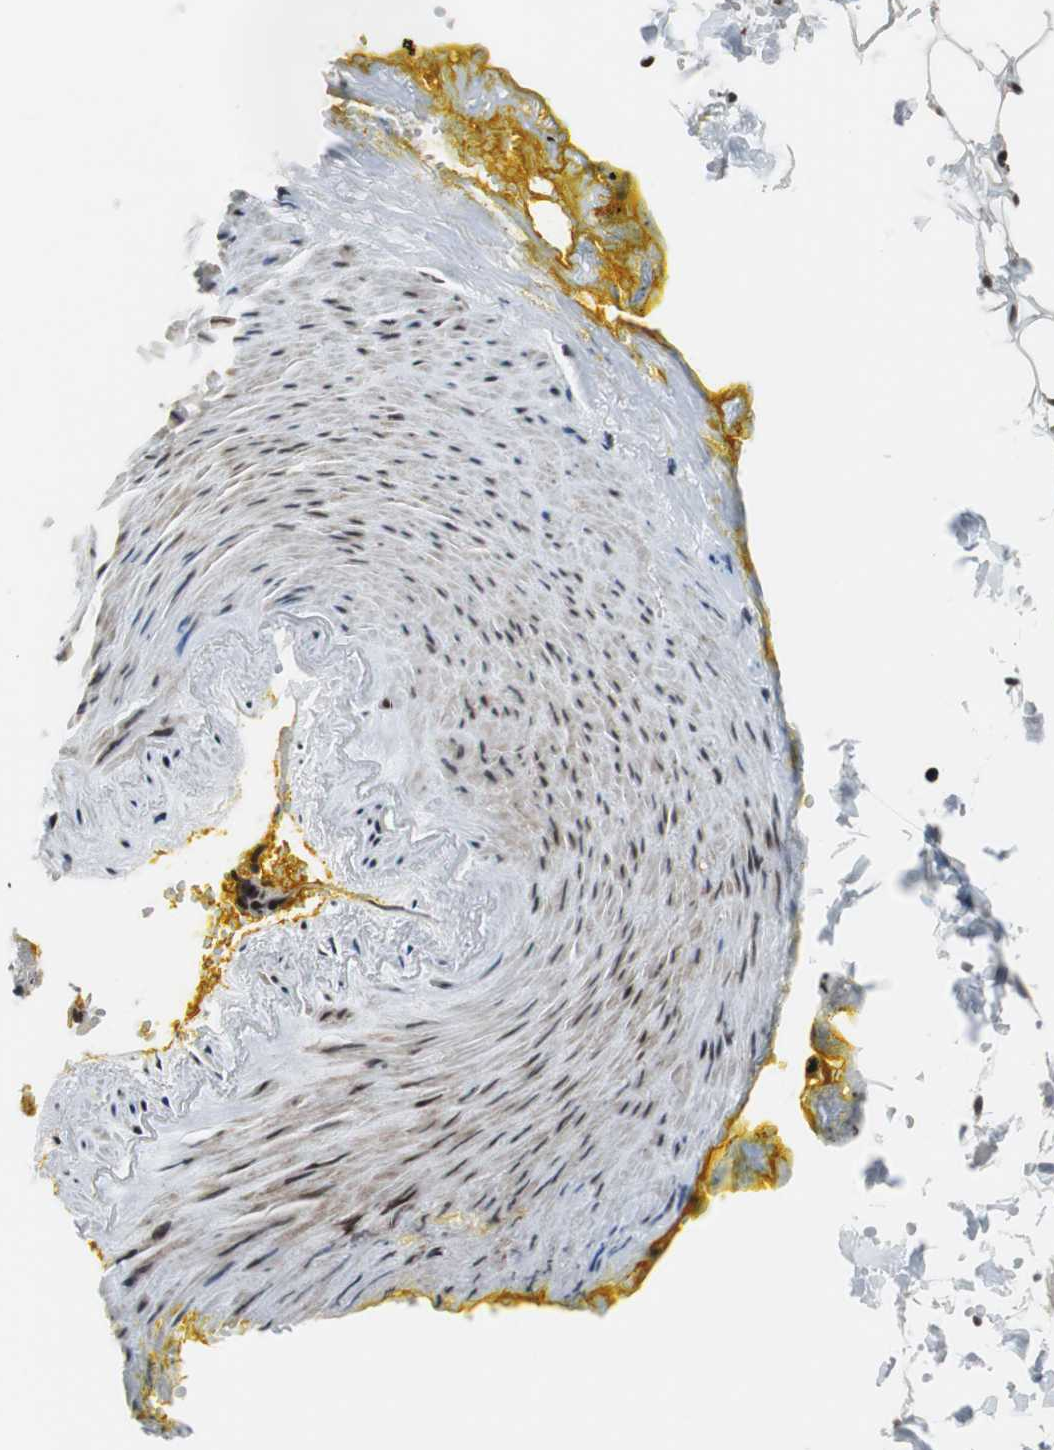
{"staining": {"intensity": "strong", "quantity": ">75%", "location": "nuclear"}, "tissue": "salivary gland", "cell_type": "Glandular cells", "image_type": "normal", "snomed": [{"axis": "morphology", "description": "Normal tissue, NOS"}, {"axis": "topography", "description": "Skeletal muscle"}, {"axis": "topography", "description": "Oral tissue"}, {"axis": "topography", "description": "Salivary gland"}, {"axis": "topography", "description": "Peripheral nerve tissue"}], "caption": "The histopathology image shows a brown stain indicating the presence of a protein in the nuclear of glandular cells in salivary gland.", "gene": "HDAC1", "patient": {"sex": "male", "age": 54}}